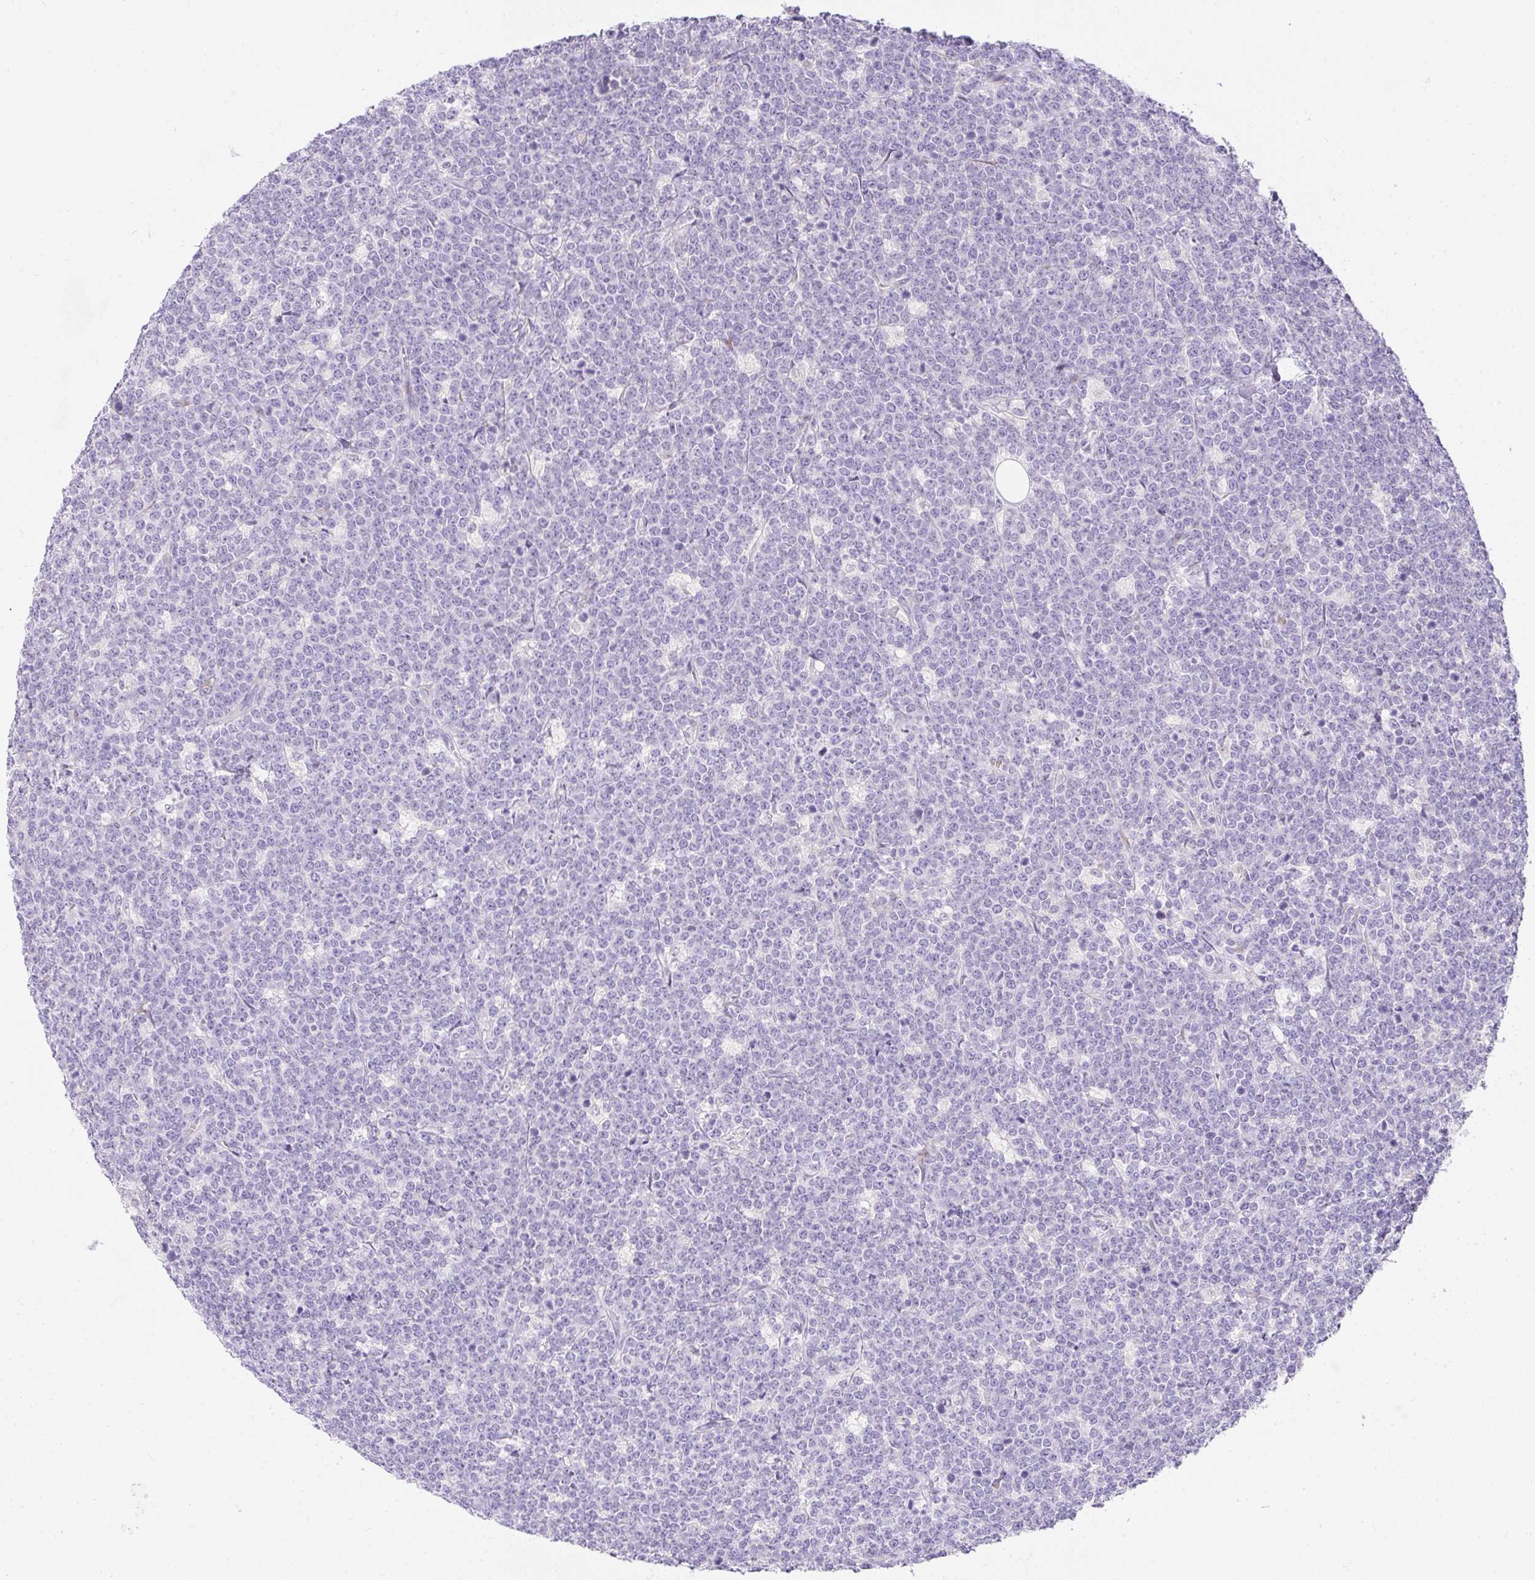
{"staining": {"intensity": "negative", "quantity": "none", "location": "none"}, "tissue": "lymphoma", "cell_type": "Tumor cells", "image_type": "cancer", "snomed": [{"axis": "morphology", "description": "Malignant lymphoma, non-Hodgkin's type, High grade"}, {"axis": "topography", "description": "Small intestine"}, {"axis": "topography", "description": "Colon"}], "caption": "Immunohistochemical staining of high-grade malignant lymphoma, non-Hodgkin's type exhibits no significant positivity in tumor cells. (Brightfield microscopy of DAB immunohistochemistry at high magnification).", "gene": "DTX4", "patient": {"sex": "male", "age": 8}}